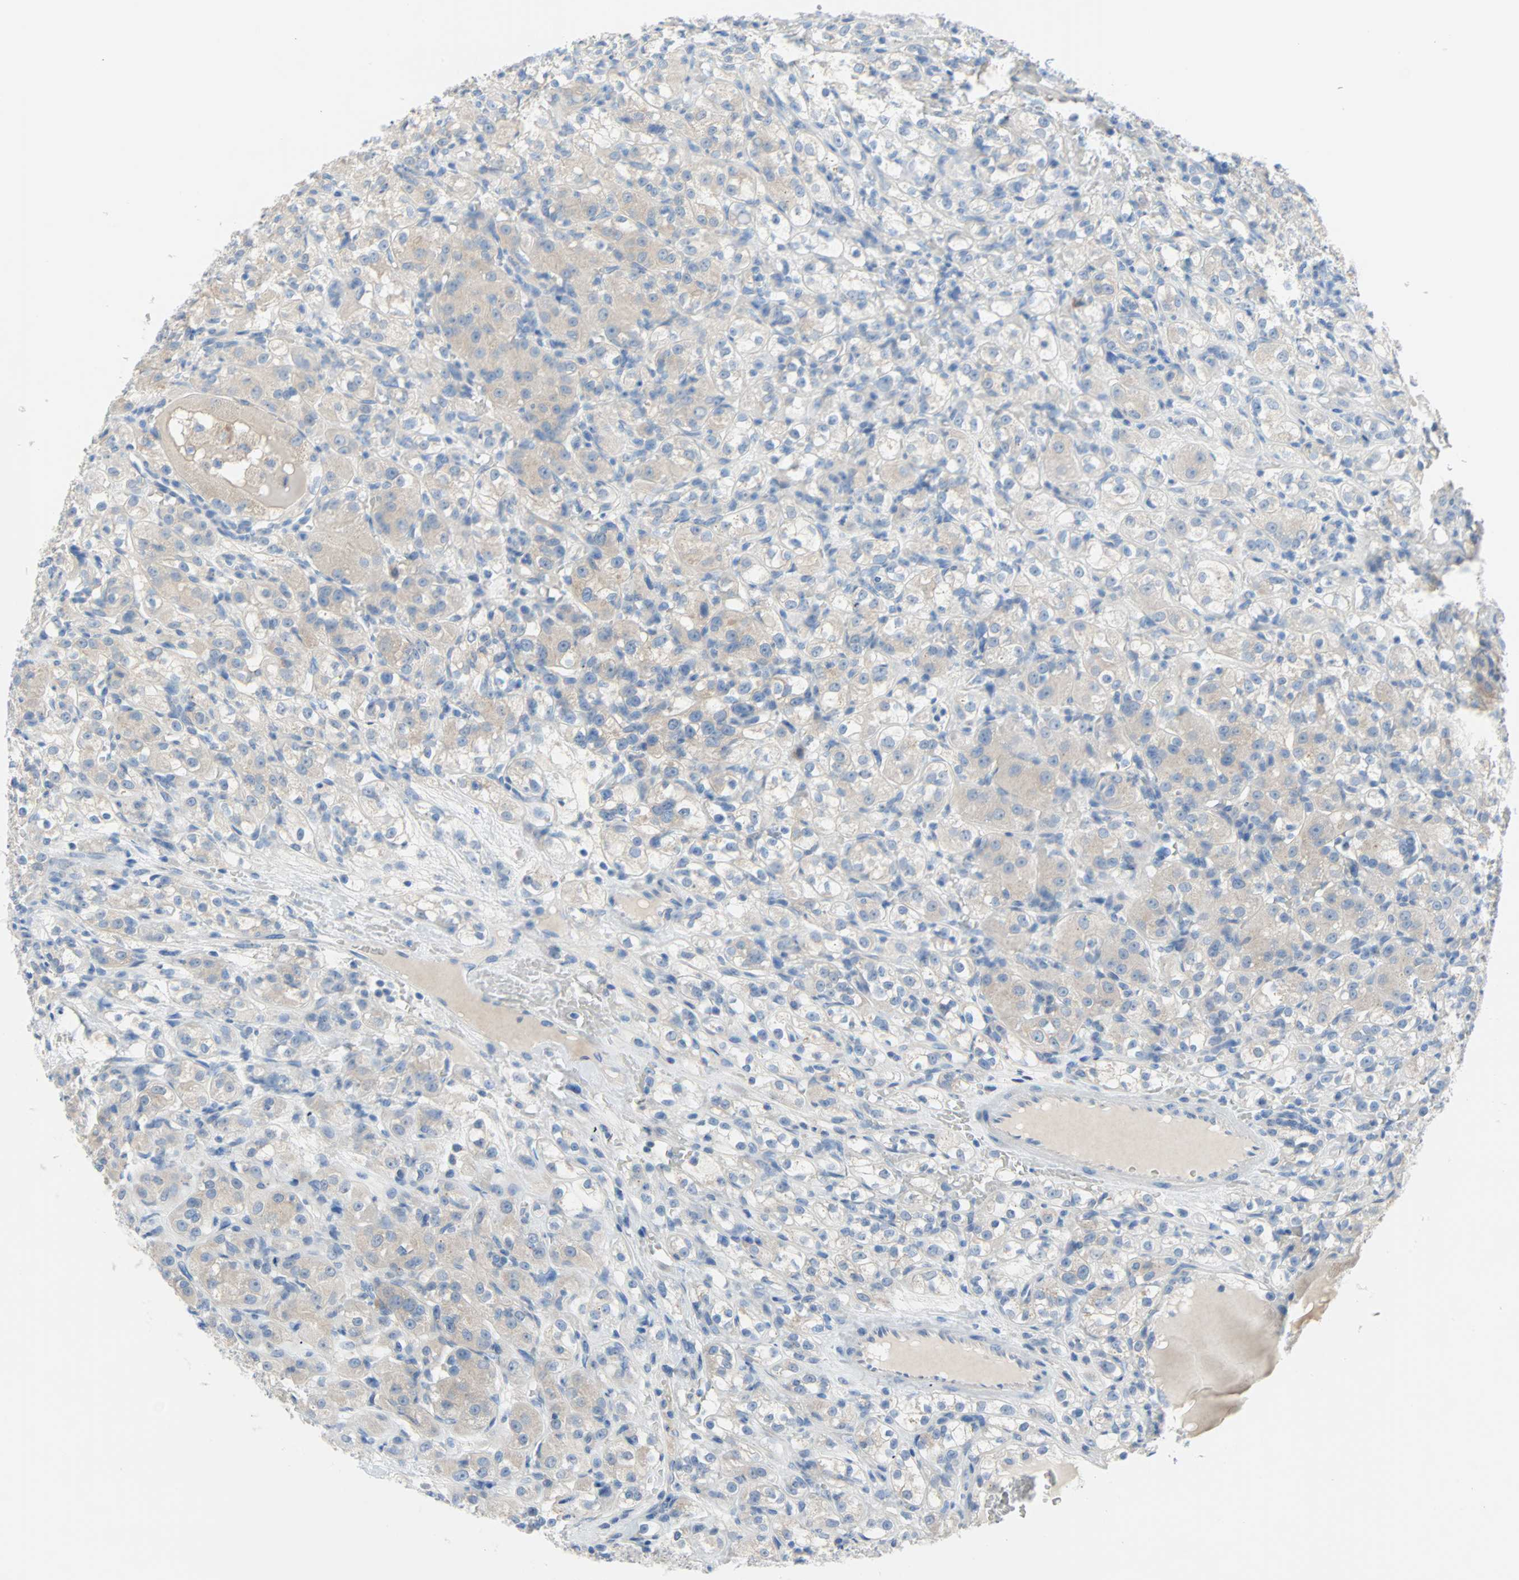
{"staining": {"intensity": "weak", "quantity": "25%-75%", "location": "cytoplasmic/membranous"}, "tissue": "renal cancer", "cell_type": "Tumor cells", "image_type": "cancer", "snomed": [{"axis": "morphology", "description": "Normal tissue, NOS"}, {"axis": "morphology", "description": "Adenocarcinoma, NOS"}, {"axis": "topography", "description": "Kidney"}], "caption": "Immunohistochemistry (DAB (3,3'-diaminobenzidine)) staining of renal adenocarcinoma demonstrates weak cytoplasmic/membranous protein positivity in about 25%-75% of tumor cells.", "gene": "PDPN", "patient": {"sex": "male", "age": 61}}